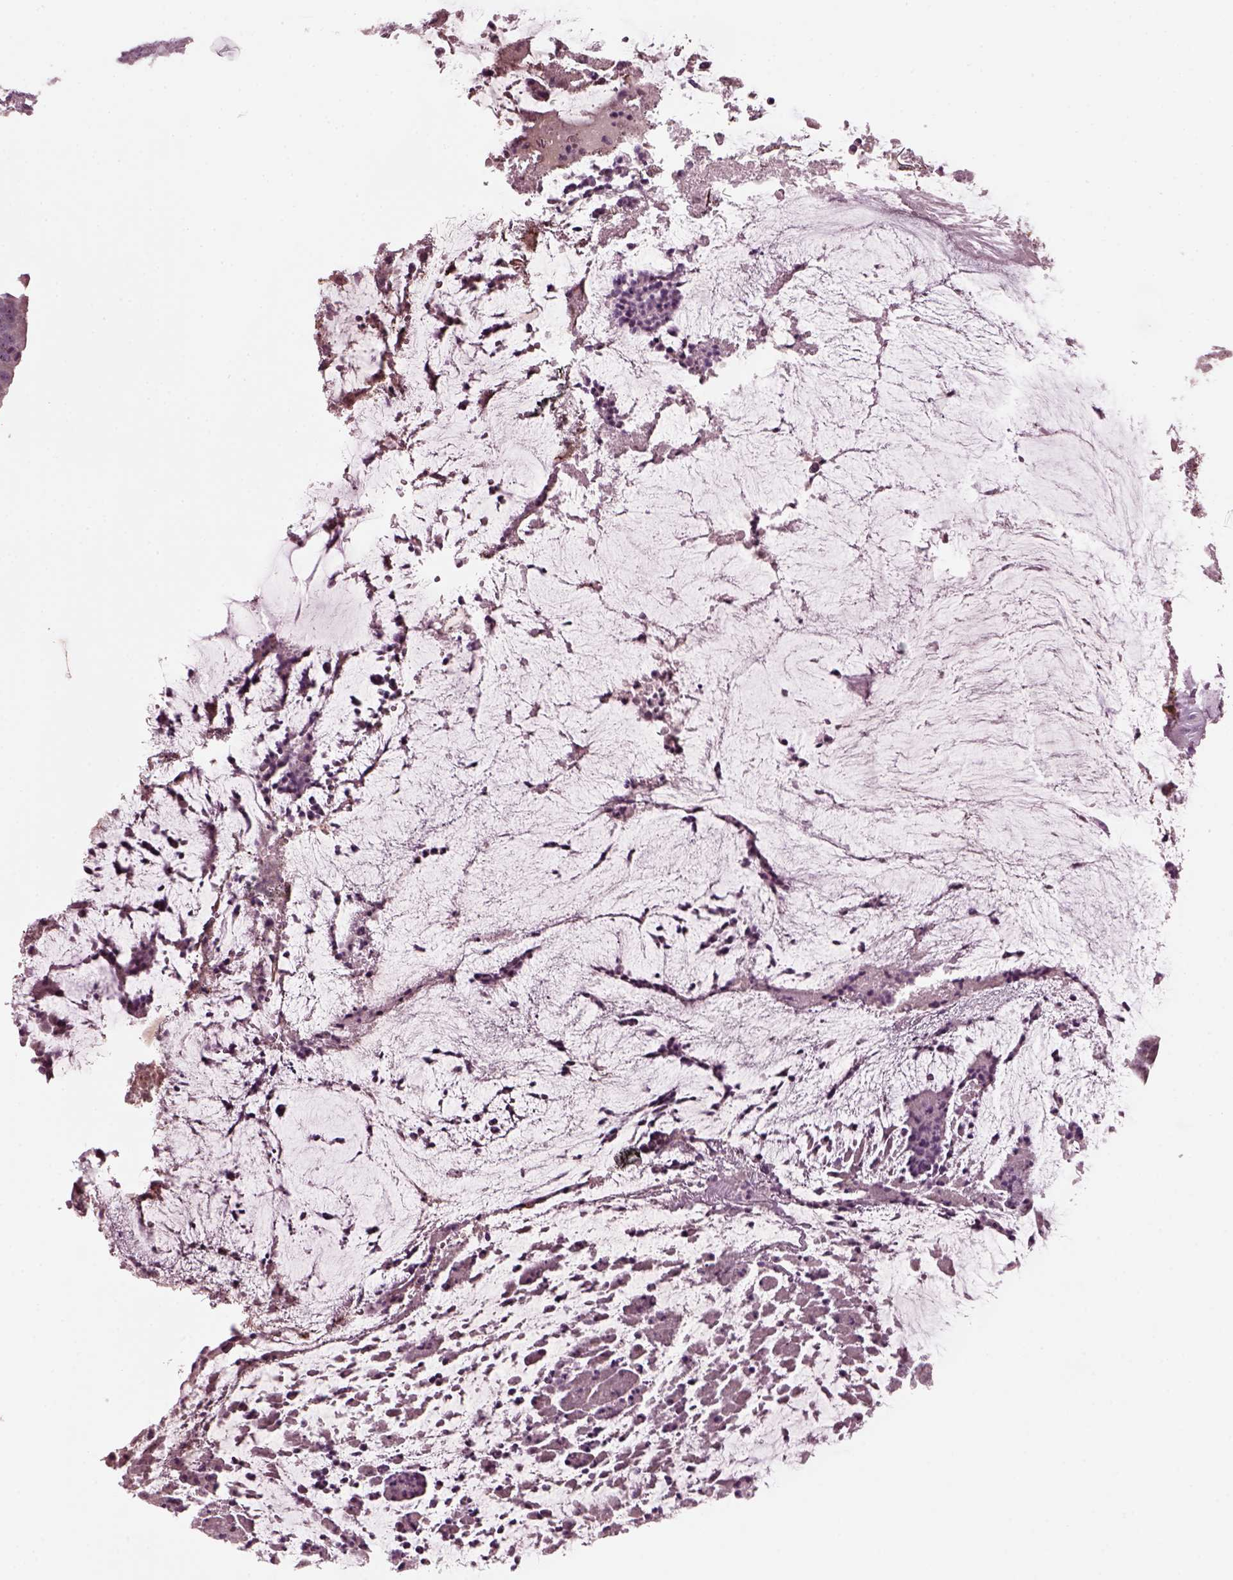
{"staining": {"intensity": "negative", "quantity": "none", "location": "none"}, "tissue": "colorectal cancer", "cell_type": "Tumor cells", "image_type": "cancer", "snomed": [{"axis": "morphology", "description": "Adenocarcinoma, NOS"}, {"axis": "topography", "description": "Colon"}], "caption": "The IHC image has no significant expression in tumor cells of adenocarcinoma (colorectal) tissue. (Immunohistochemistry (ihc), brightfield microscopy, high magnification).", "gene": "CLCN4", "patient": {"sex": "female", "age": 43}}